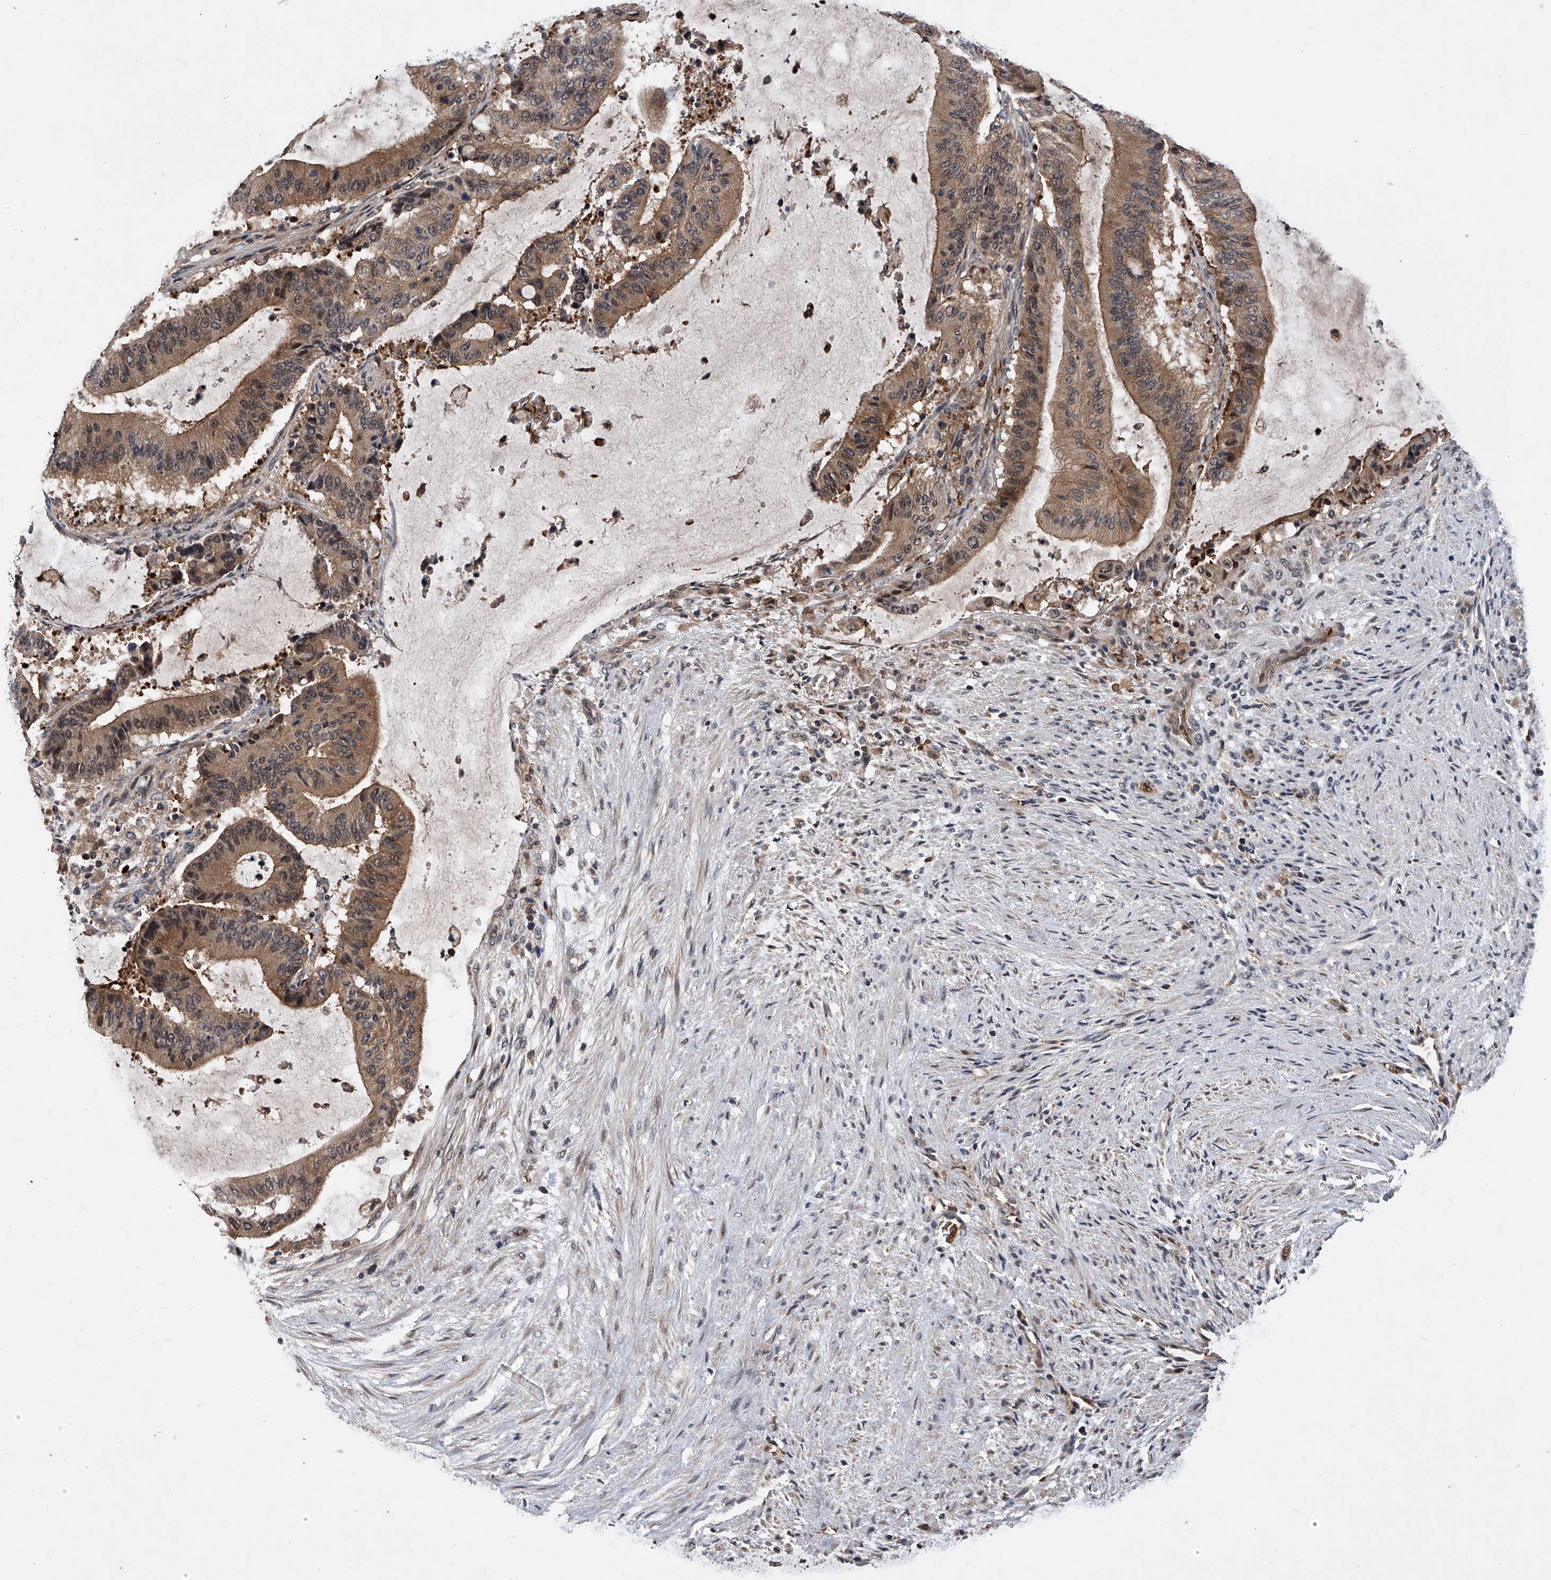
{"staining": {"intensity": "moderate", "quantity": ">75%", "location": "cytoplasmic/membranous"}, "tissue": "liver cancer", "cell_type": "Tumor cells", "image_type": "cancer", "snomed": [{"axis": "morphology", "description": "Normal tissue, NOS"}, {"axis": "morphology", "description": "Cholangiocarcinoma"}, {"axis": "topography", "description": "Liver"}, {"axis": "topography", "description": "Peripheral nerve tissue"}], "caption": "The micrograph shows a brown stain indicating the presence of a protein in the cytoplasmic/membranous of tumor cells in liver cholangiocarcinoma. The staining was performed using DAB to visualize the protein expression in brown, while the nuclei were stained in blue with hematoxylin (Magnification: 20x).", "gene": "ZNF30", "patient": {"sex": "female", "age": 73}}